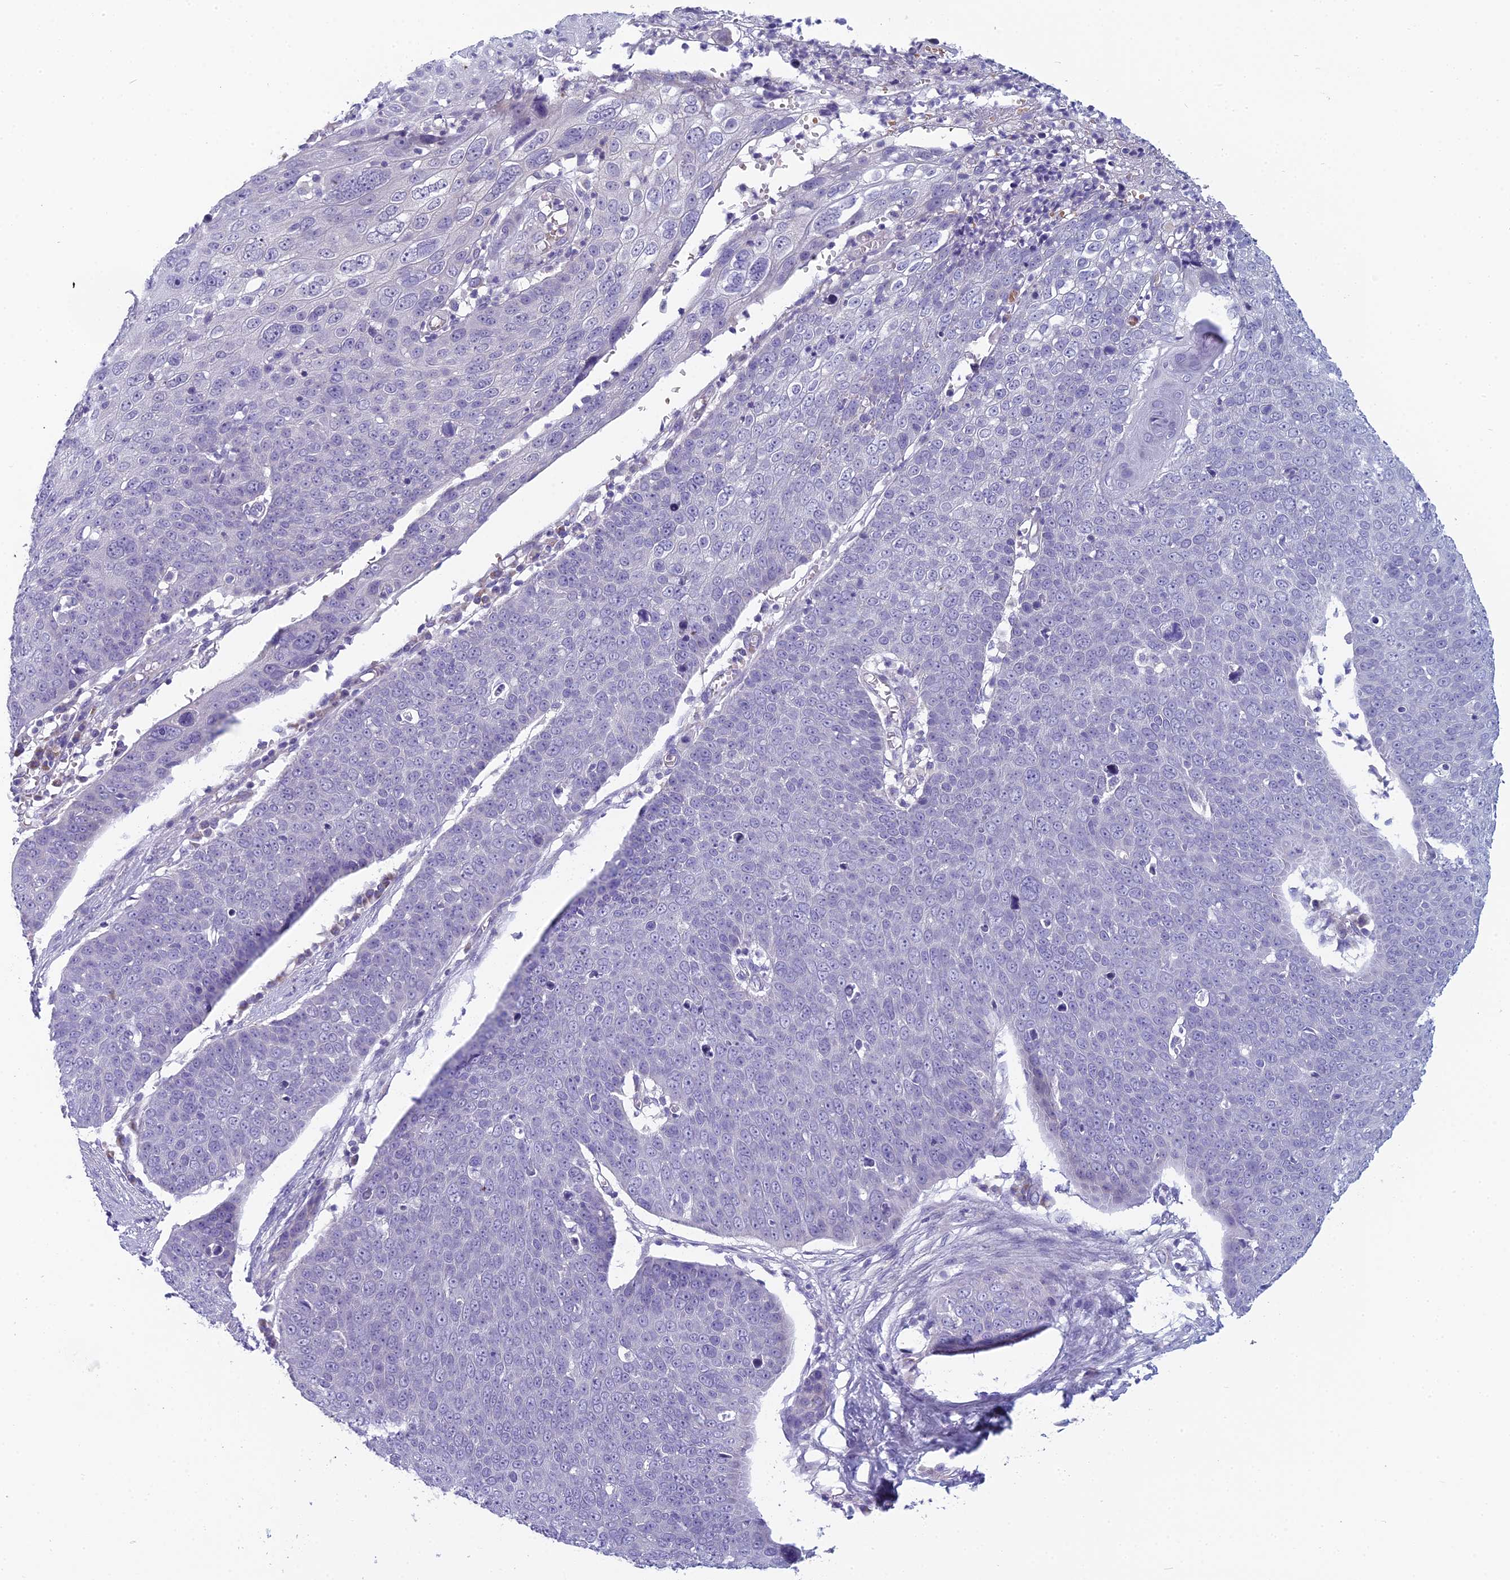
{"staining": {"intensity": "negative", "quantity": "none", "location": "none"}, "tissue": "skin cancer", "cell_type": "Tumor cells", "image_type": "cancer", "snomed": [{"axis": "morphology", "description": "Squamous cell carcinoma, NOS"}, {"axis": "topography", "description": "Skin"}], "caption": "Tumor cells show no significant positivity in skin squamous cell carcinoma.", "gene": "RBM41", "patient": {"sex": "male", "age": 71}}